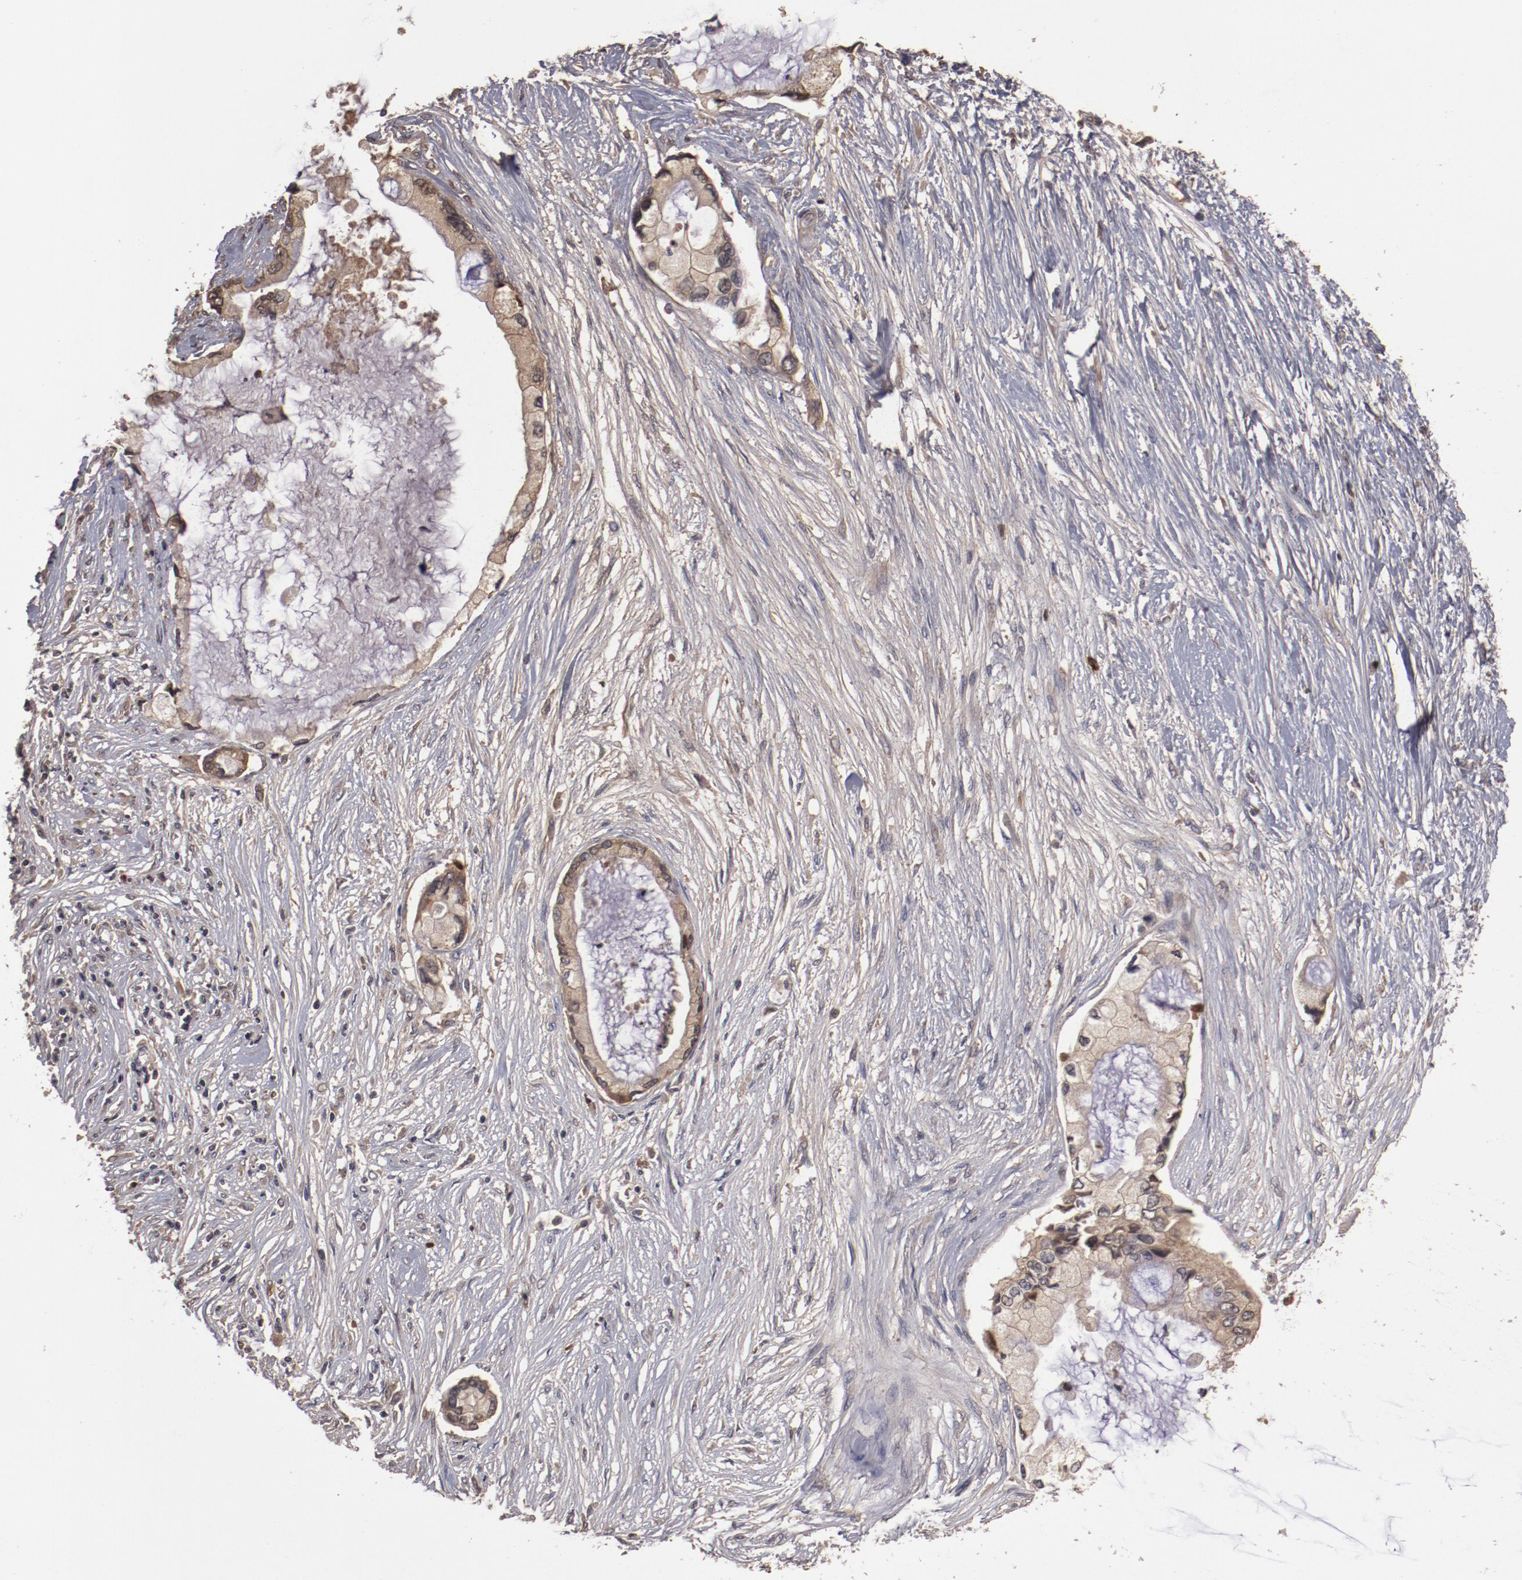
{"staining": {"intensity": "weak", "quantity": "25%-75%", "location": "cytoplasmic/membranous"}, "tissue": "pancreatic cancer", "cell_type": "Tumor cells", "image_type": "cancer", "snomed": [{"axis": "morphology", "description": "Adenocarcinoma, NOS"}, {"axis": "topography", "description": "Pancreas"}], "caption": "The immunohistochemical stain shows weak cytoplasmic/membranous staining in tumor cells of adenocarcinoma (pancreatic) tissue. The protein is shown in brown color, while the nuclei are stained blue.", "gene": "CP", "patient": {"sex": "female", "age": 59}}